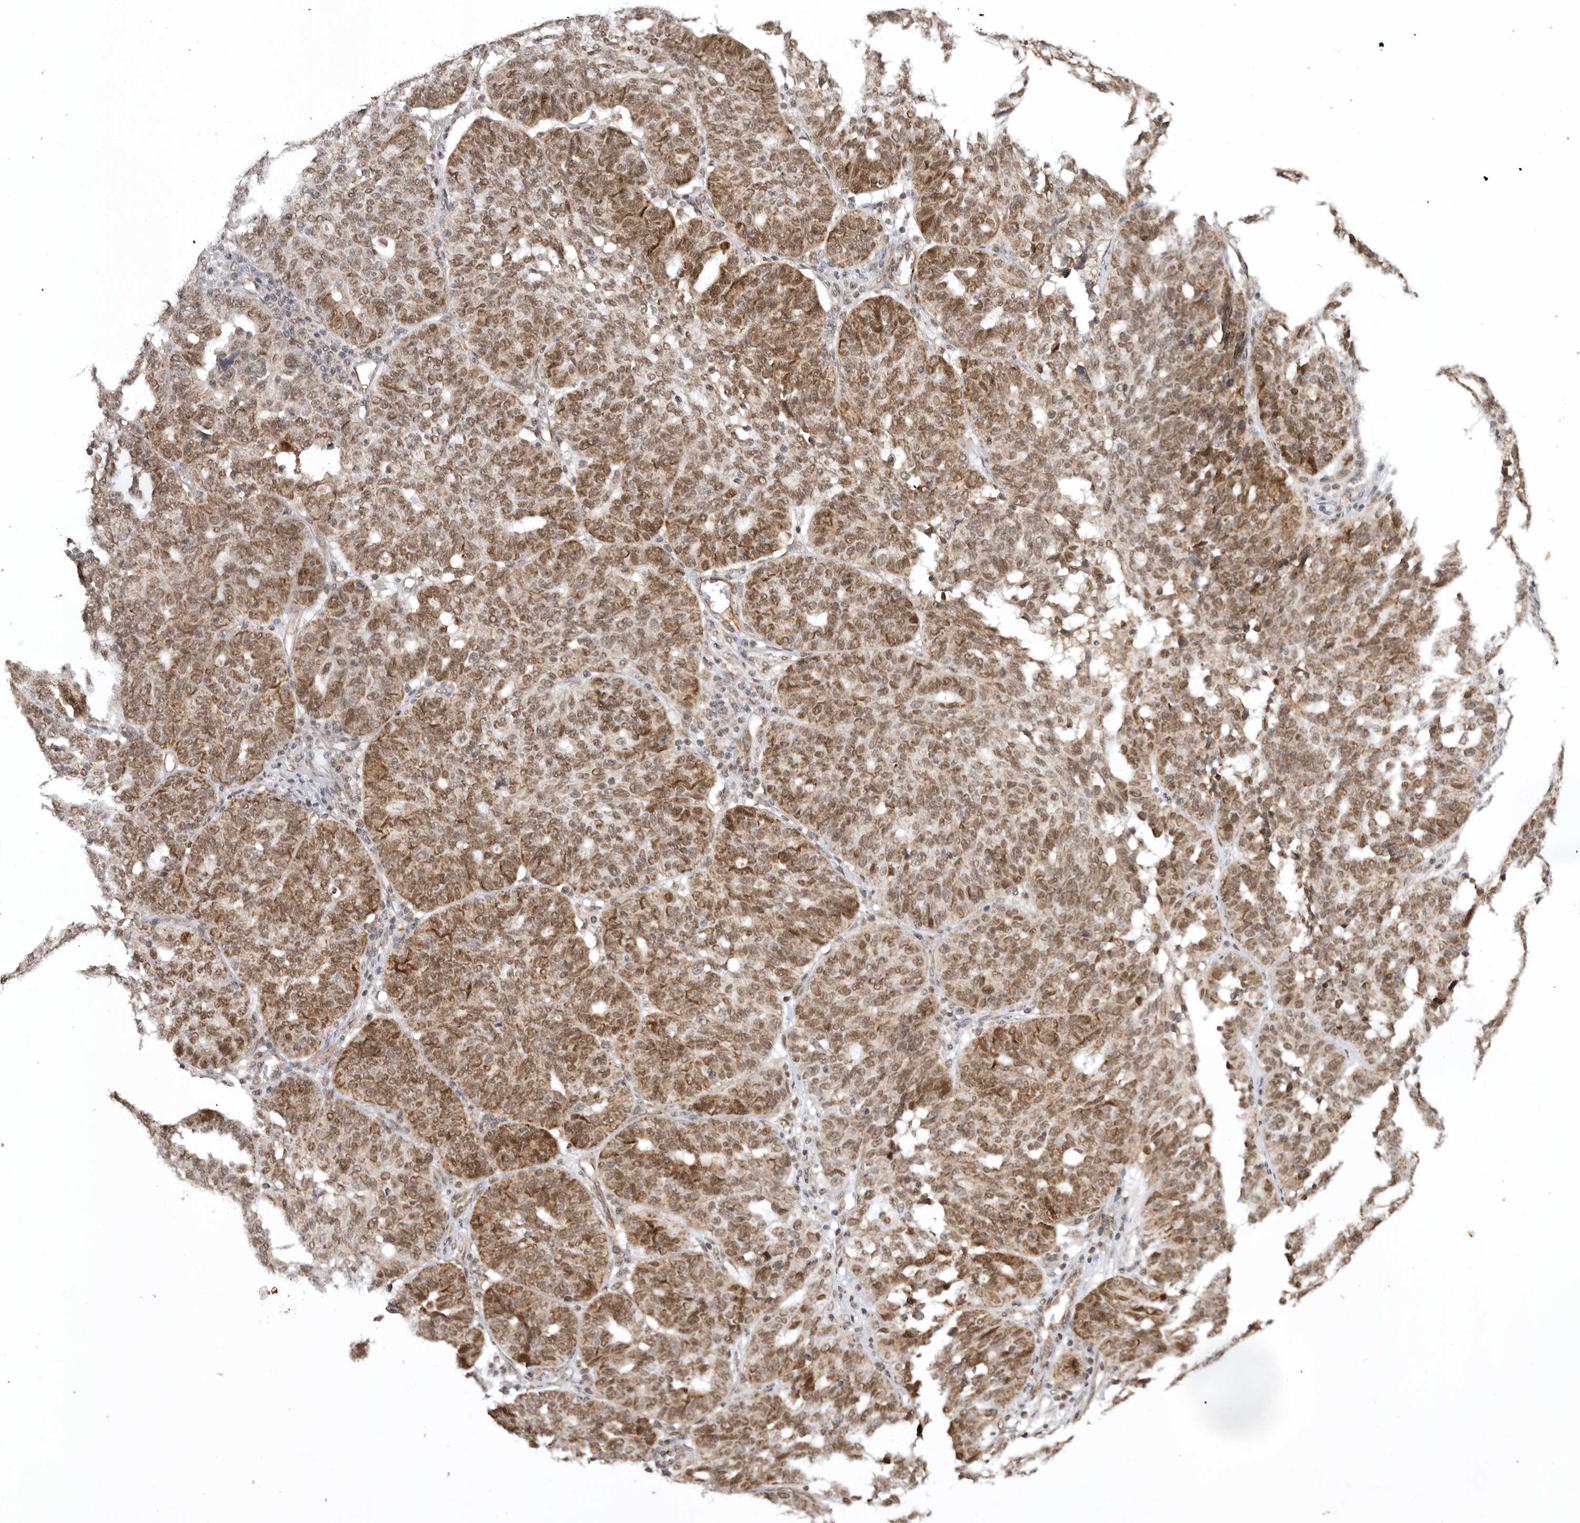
{"staining": {"intensity": "moderate", "quantity": ">75%", "location": "cytoplasmic/membranous,nuclear"}, "tissue": "ovarian cancer", "cell_type": "Tumor cells", "image_type": "cancer", "snomed": [{"axis": "morphology", "description": "Cystadenocarcinoma, serous, NOS"}, {"axis": "topography", "description": "Ovary"}], "caption": "Serous cystadenocarcinoma (ovarian) tissue exhibits moderate cytoplasmic/membranous and nuclear staining in approximately >75% of tumor cells, visualized by immunohistochemistry.", "gene": "TARS2", "patient": {"sex": "female", "age": 59}}